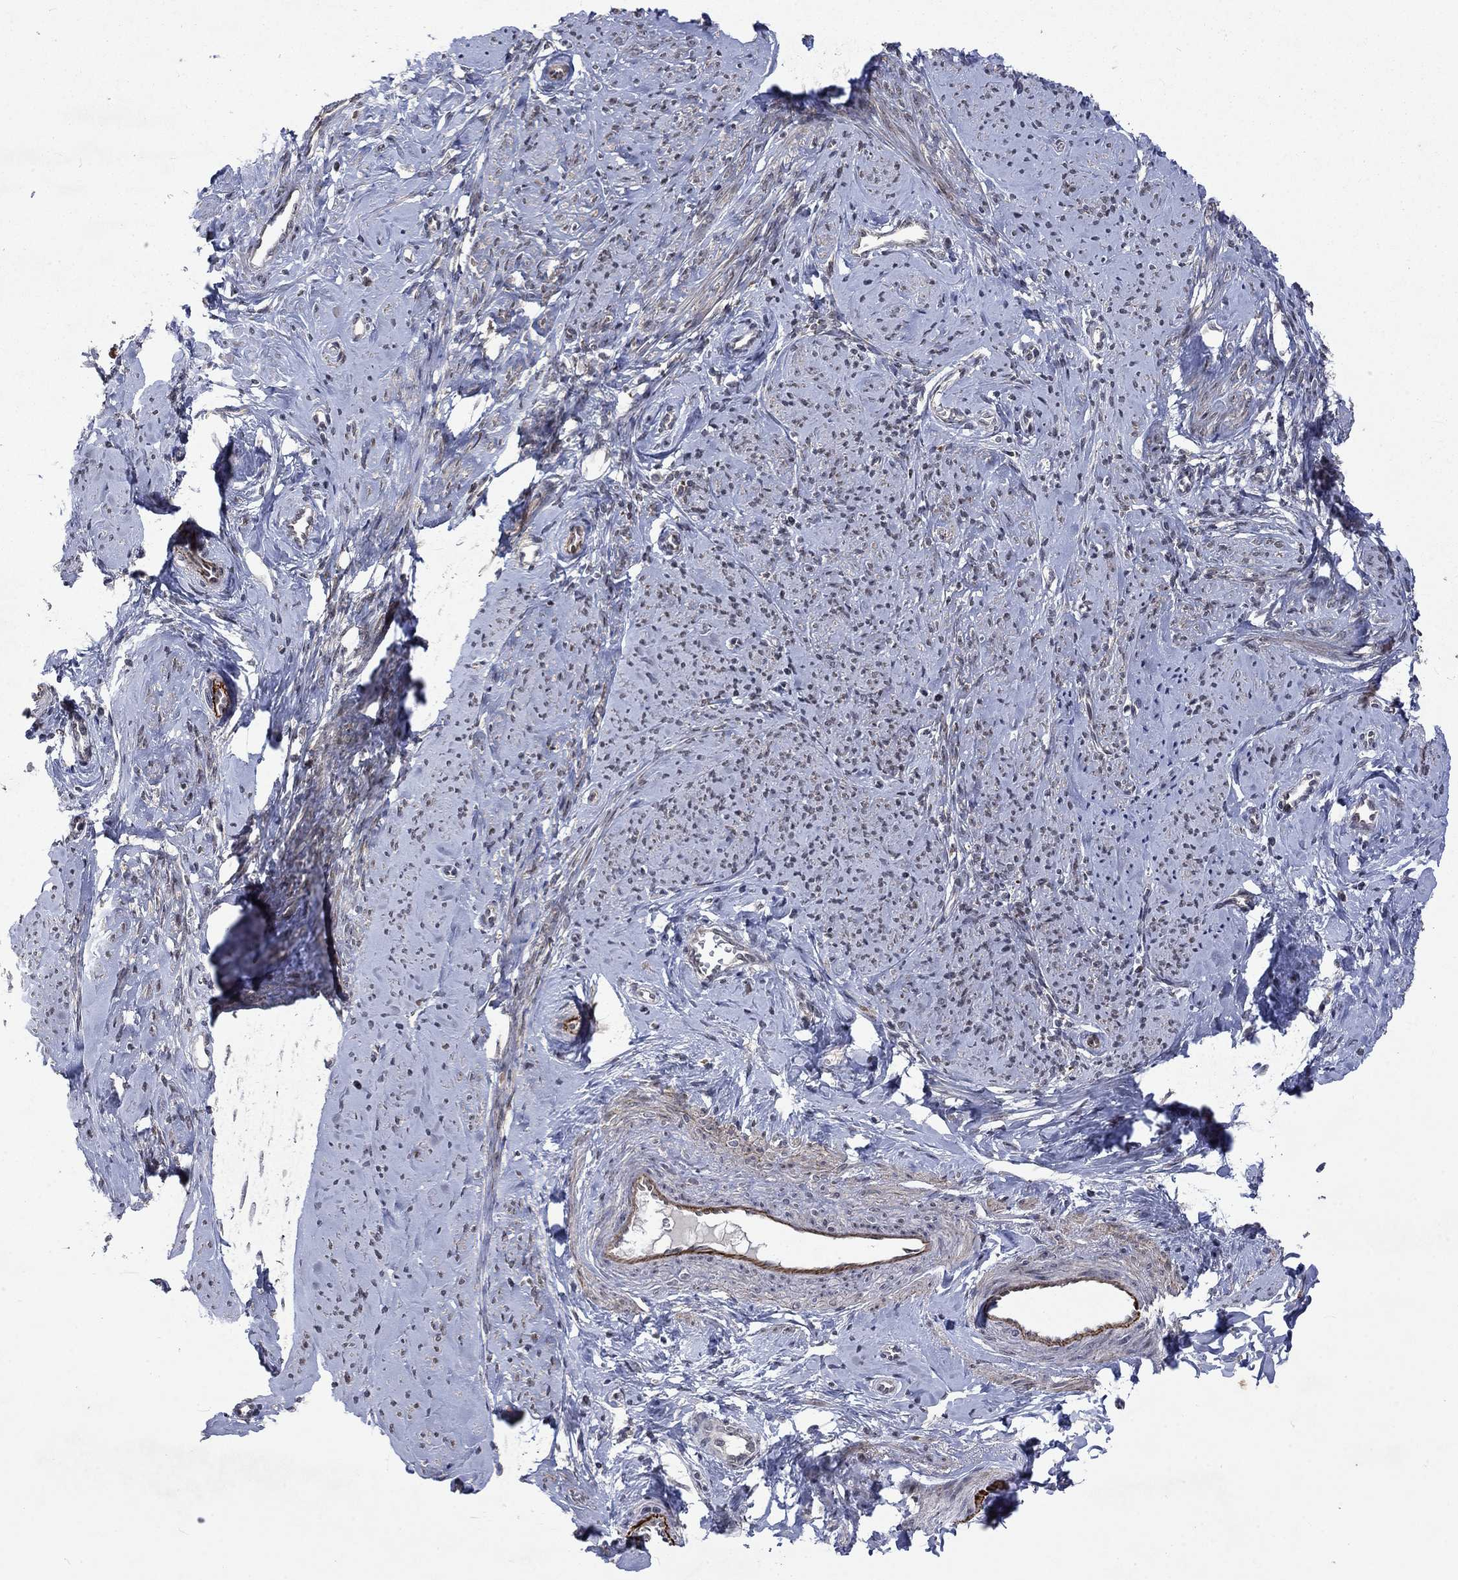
{"staining": {"intensity": "moderate", "quantity": "25%-75%", "location": "cytoplasmic/membranous"}, "tissue": "smooth muscle", "cell_type": "Smooth muscle cells", "image_type": "normal", "snomed": [{"axis": "morphology", "description": "Normal tissue, NOS"}, {"axis": "topography", "description": "Smooth muscle"}], "caption": "An image of human smooth muscle stained for a protein exhibits moderate cytoplasmic/membranous brown staining in smooth muscle cells.", "gene": "PPP1R9A", "patient": {"sex": "female", "age": 48}}